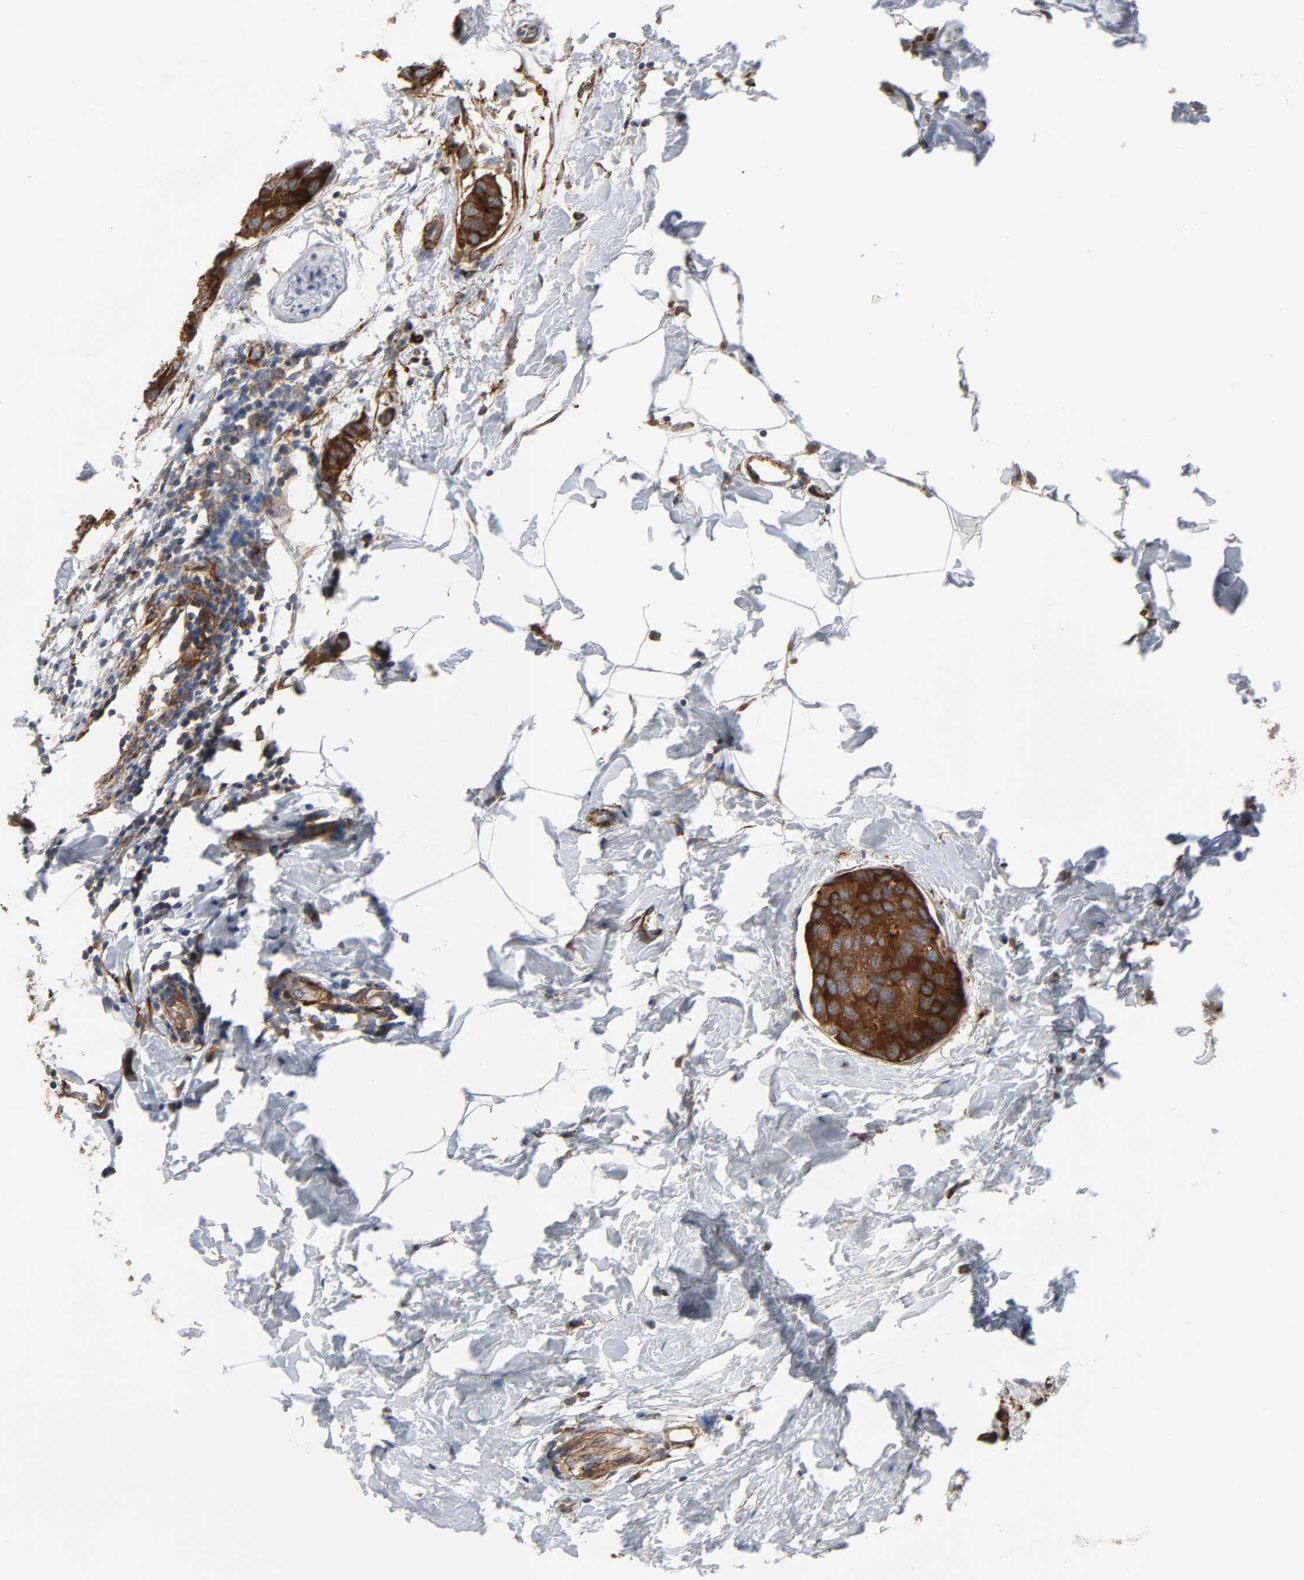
{"staining": {"intensity": "strong", "quantity": ">75%", "location": "cytoplasmic/membranous"}, "tissue": "breast cancer", "cell_type": "Tumor cells", "image_type": "cancer", "snomed": [{"axis": "morphology", "description": "Normal tissue, NOS"}, {"axis": "morphology", "description": "Duct carcinoma"}, {"axis": "topography", "description": "Breast"}], "caption": "An IHC histopathology image of tumor tissue is shown. Protein staining in brown shows strong cytoplasmic/membranous positivity in intraductal carcinoma (breast) within tumor cells.", "gene": "ARHGAP1", "patient": {"sex": "female", "age": 50}}